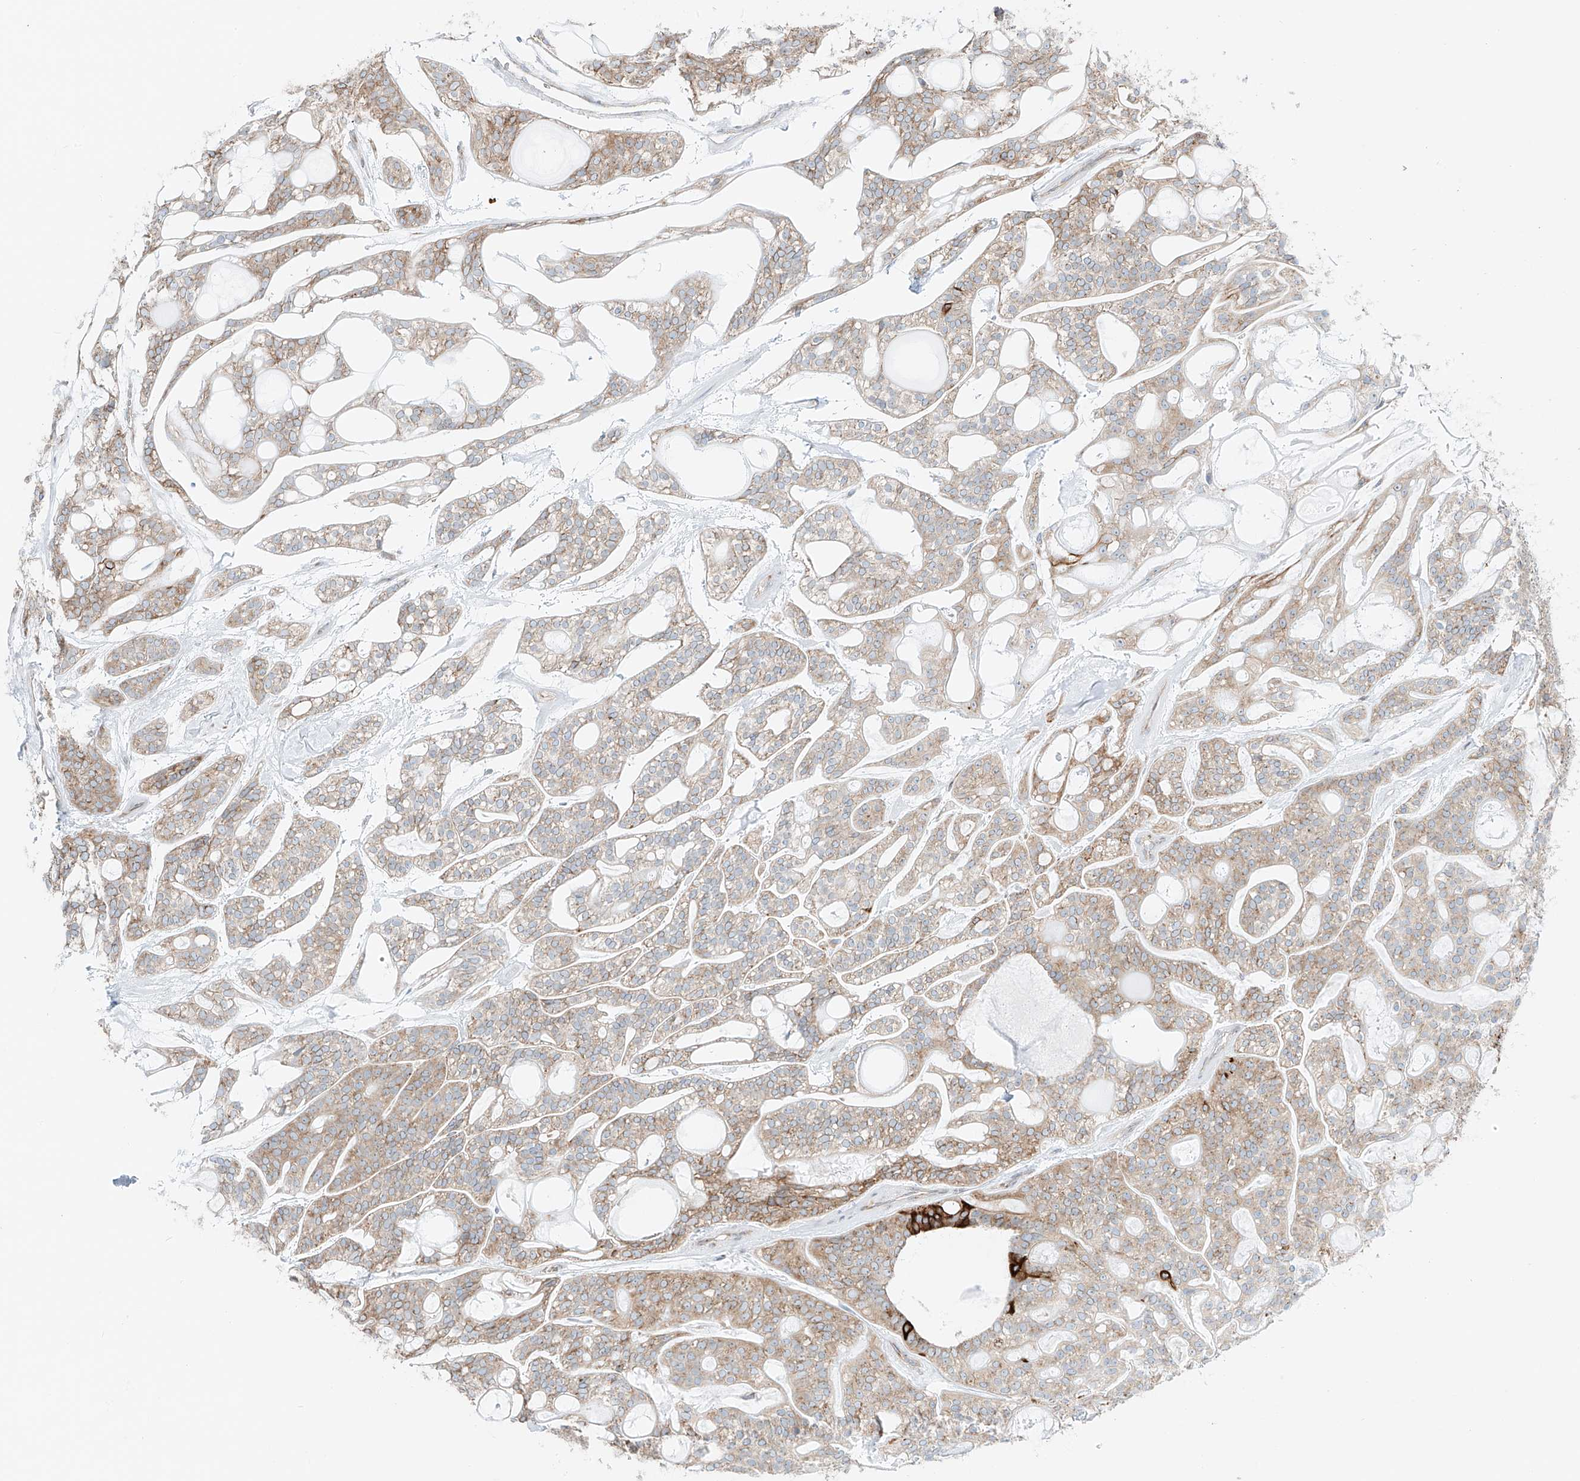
{"staining": {"intensity": "strong", "quantity": "<25%", "location": "cytoplasmic/membranous"}, "tissue": "head and neck cancer", "cell_type": "Tumor cells", "image_type": "cancer", "snomed": [{"axis": "morphology", "description": "Adenocarcinoma, NOS"}, {"axis": "topography", "description": "Head-Neck"}], "caption": "Immunohistochemical staining of human adenocarcinoma (head and neck) reveals medium levels of strong cytoplasmic/membranous positivity in approximately <25% of tumor cells.", "gene": "EIPR1", "patient": {"sex": "male", "age": 66}}